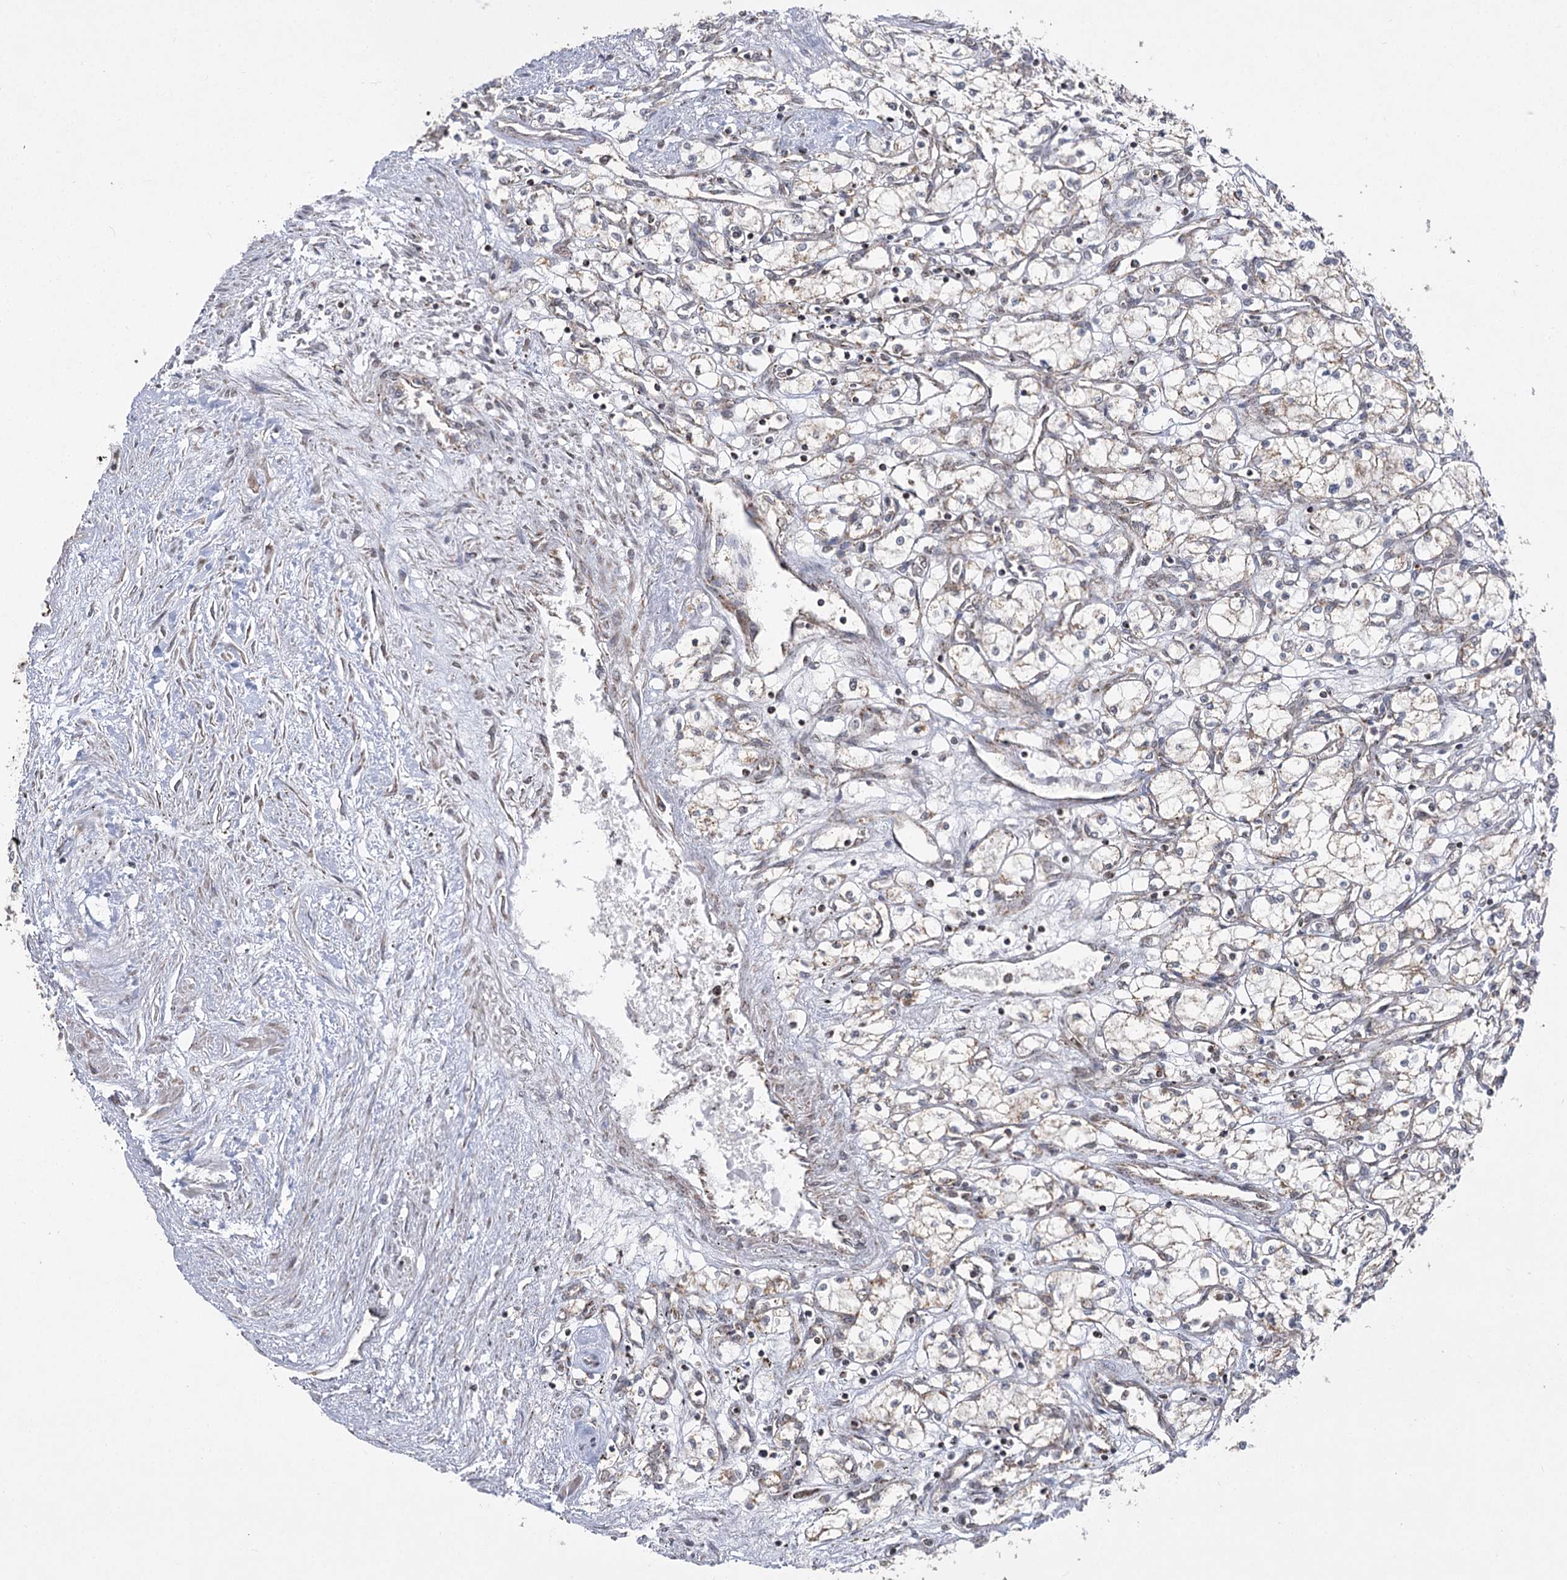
{"staining": {"intensity": "moderate", "quantity": "<25%", "location": "cytoplasmic/membranous"}, "tissue": "renal cancer", "cell_type": "Tumor cells", "image_type": "cancer", "snomed": [{"axis": "morphology", "description": "Adenocarcinoma, NOS"}, {"axis": "topography", "description": "Kidney"}], "caption": "Moderate cytoplasmic/membranous expression is identified in approximately <25% of tumor cells in adenocarcinoma (renal). Nuclei are stained in blue.", "gene": "SLC4A1AP", "patient": {"sex": "male", "age": 59}}